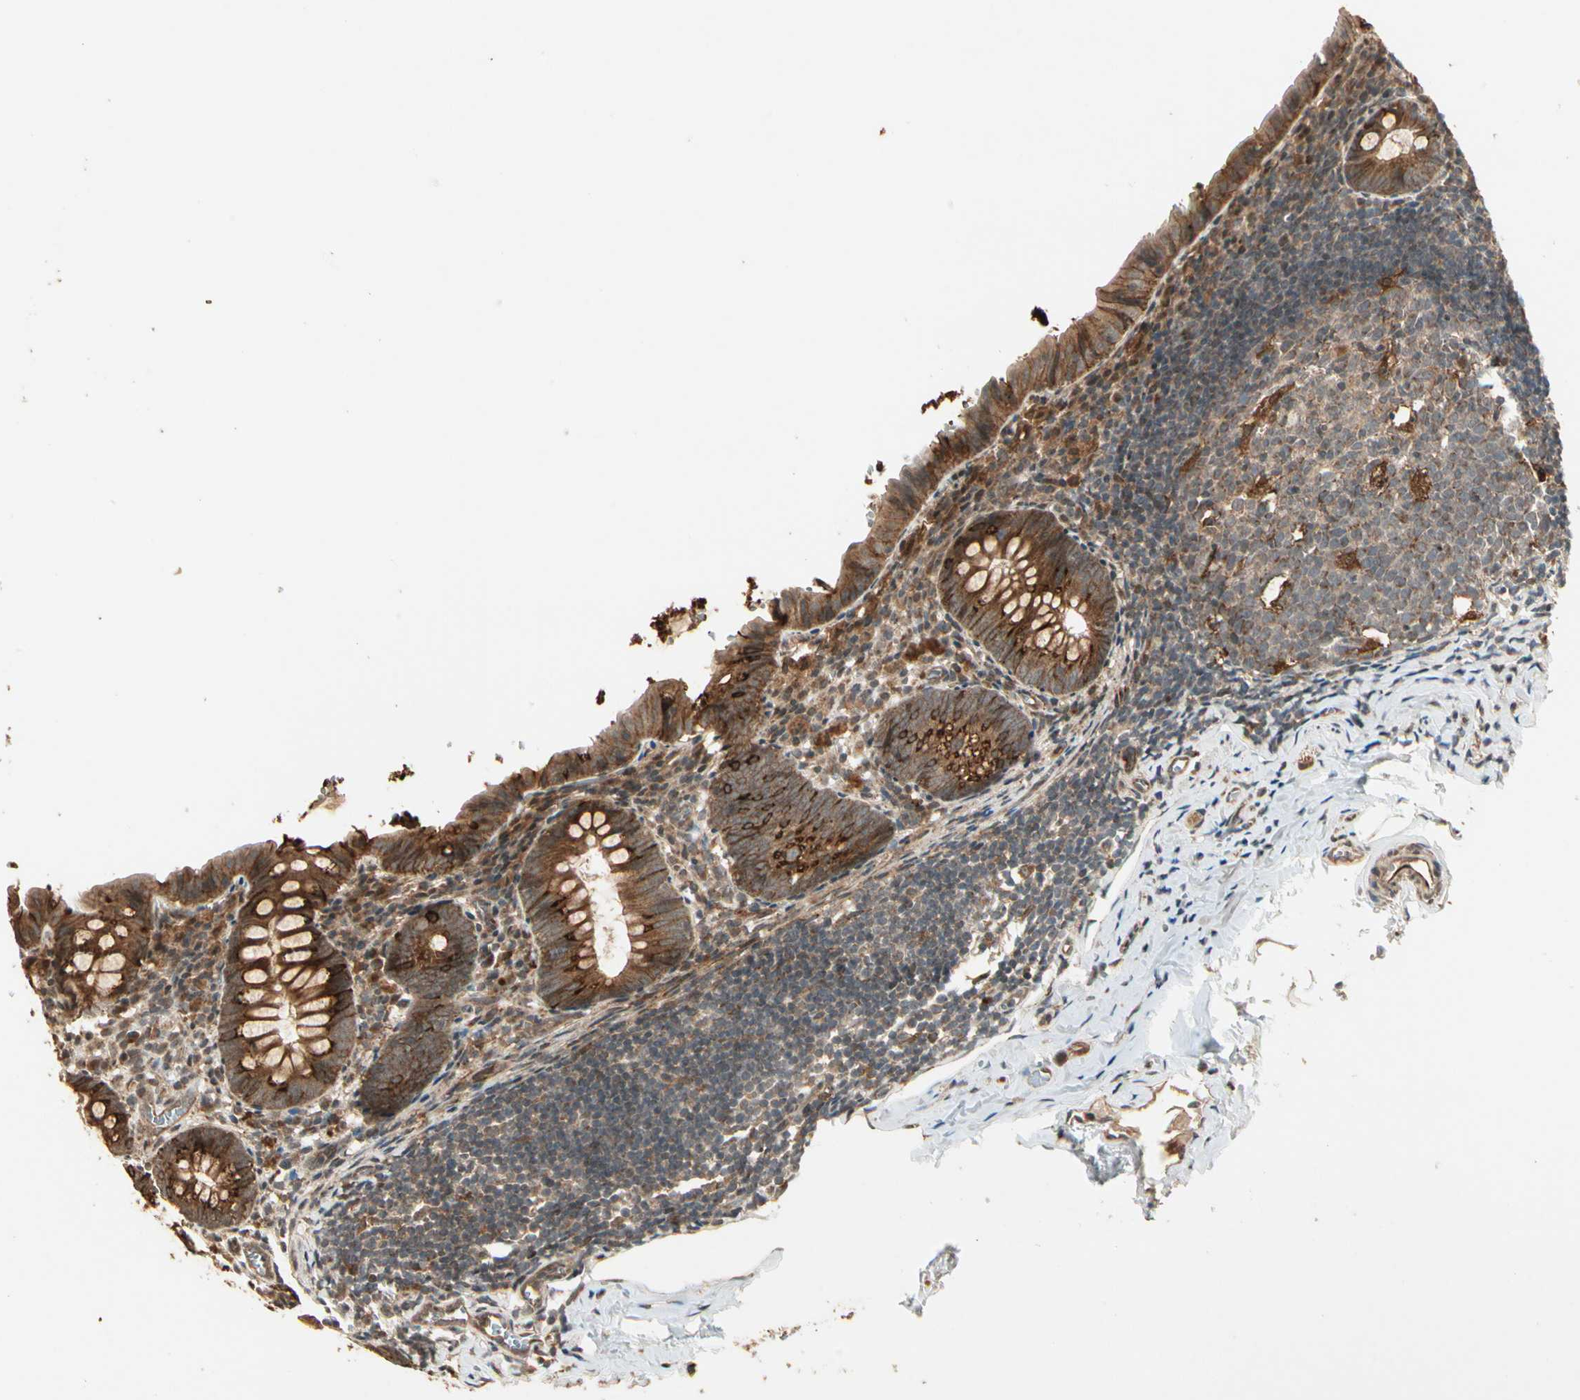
{"staining": {"intensity": "strong", "quantity": ">75%", "location": "cytoplasmic/membranous"}, "tissue": "appendix", "cell_type": "Glandular cells", "image_type": "normal", "snomed": [{"axis": "morphology", "description": "Normal tissue, NOS"}, {"axis": "topography", "description": "Appendix"}], "caption": "This image shows unremarkable appendix stained with IHC to label a protein in brown. The cytoplasmic/membranous of glandular cells show strong positivity for the protein. Nuclei are counter-stained blue.", "gene": "GLUL", "patient": {"sex": "female", "age": 10}}